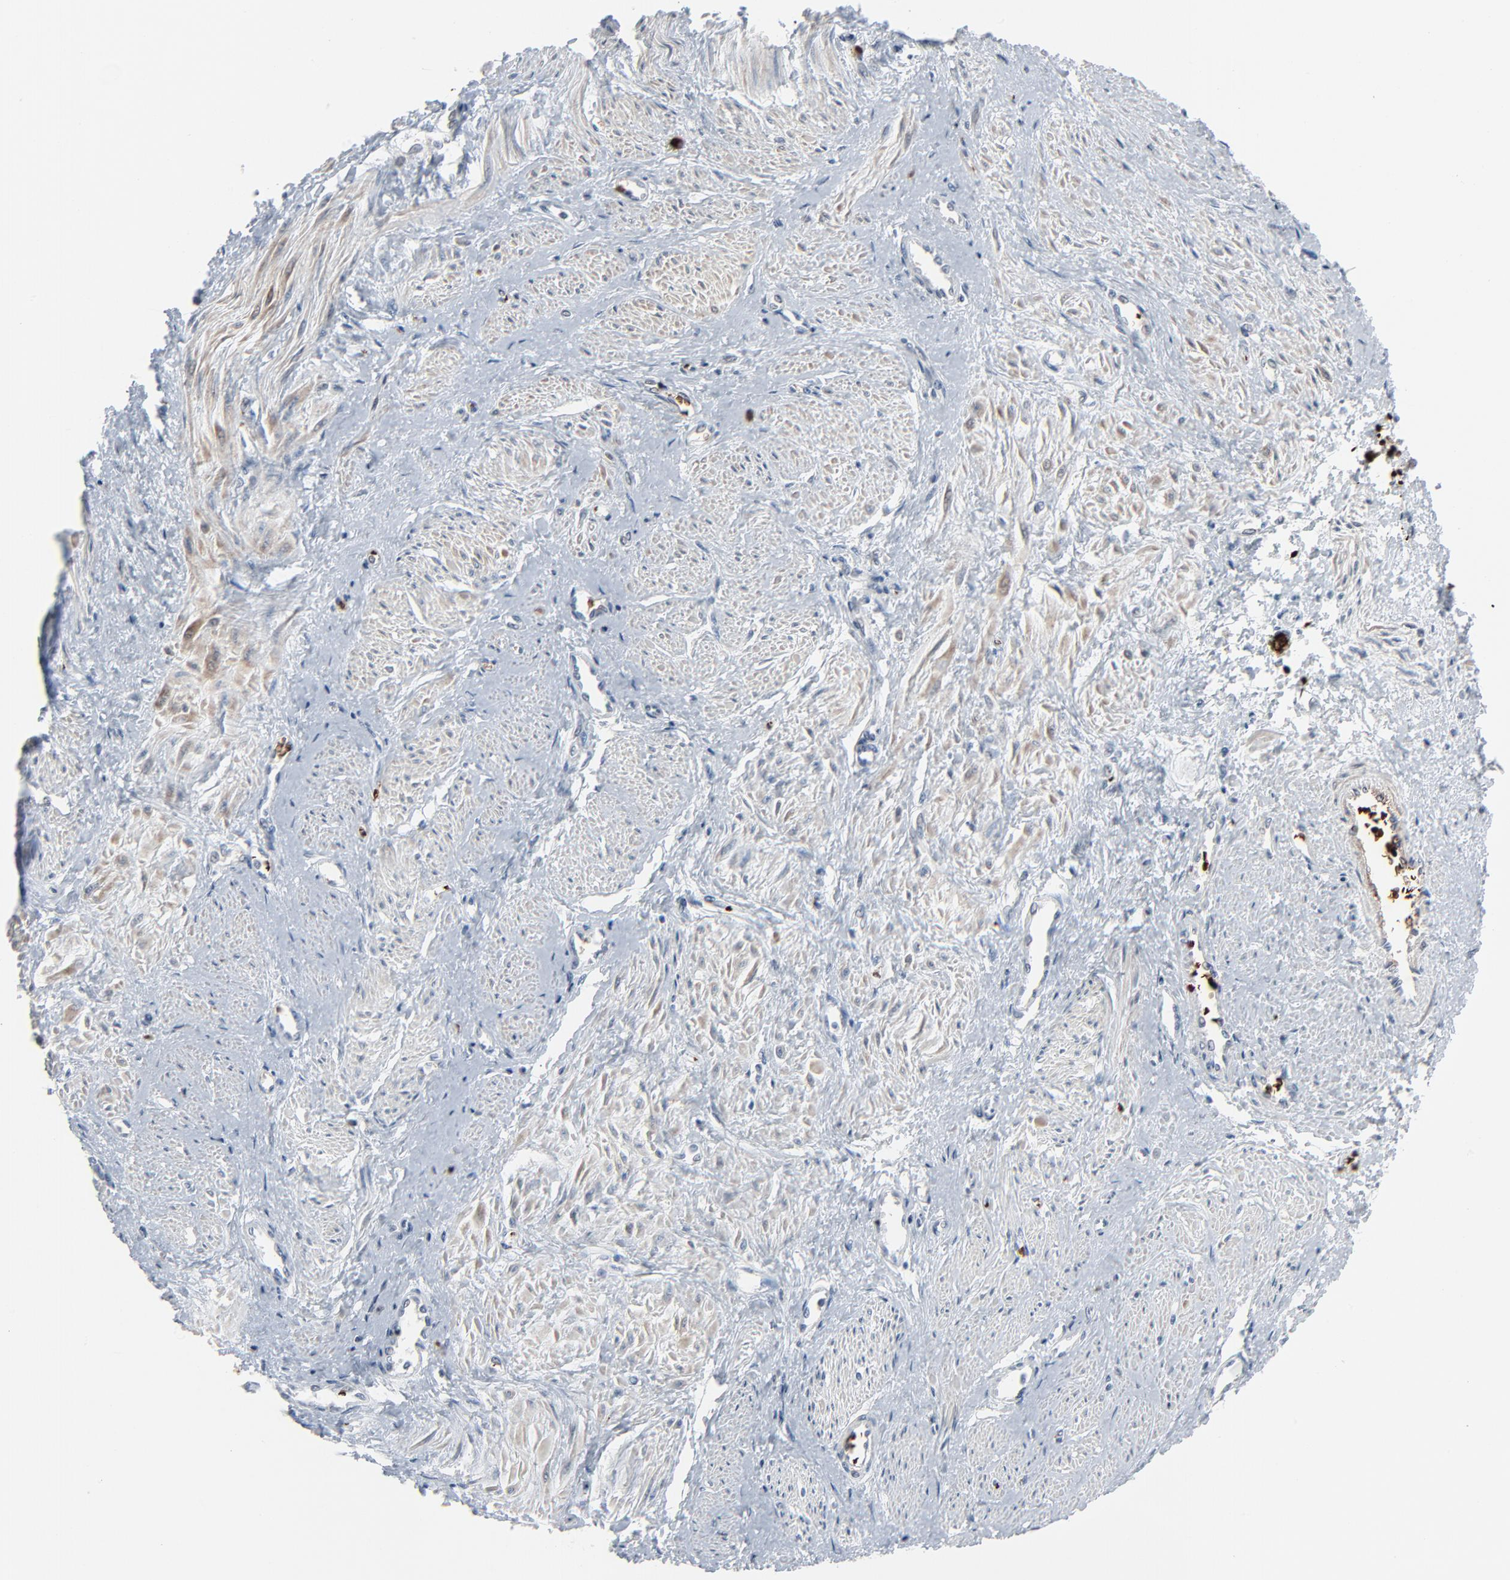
{"staining": {"intensity": "negative", "quantity": "none", "location": "none"}, "tissue": "smooth muscle", "cell_type": "Smooth muscle cells", "image_type": "normal", "snomed": [{"axis": "morphology", "description": "Normal tissue, NOS"}, {"axis": "topography", "description": "Smooth muscle"}, {"axis": "topography", "description": "Uterus"}], "caption": "This is an immunohistochemistry (IHC) image of benign human smooth muscle. There is no expression in smooth muscle cells.", "gene": "SAGE1", "patient": {"sex": "female", "age": 39}}